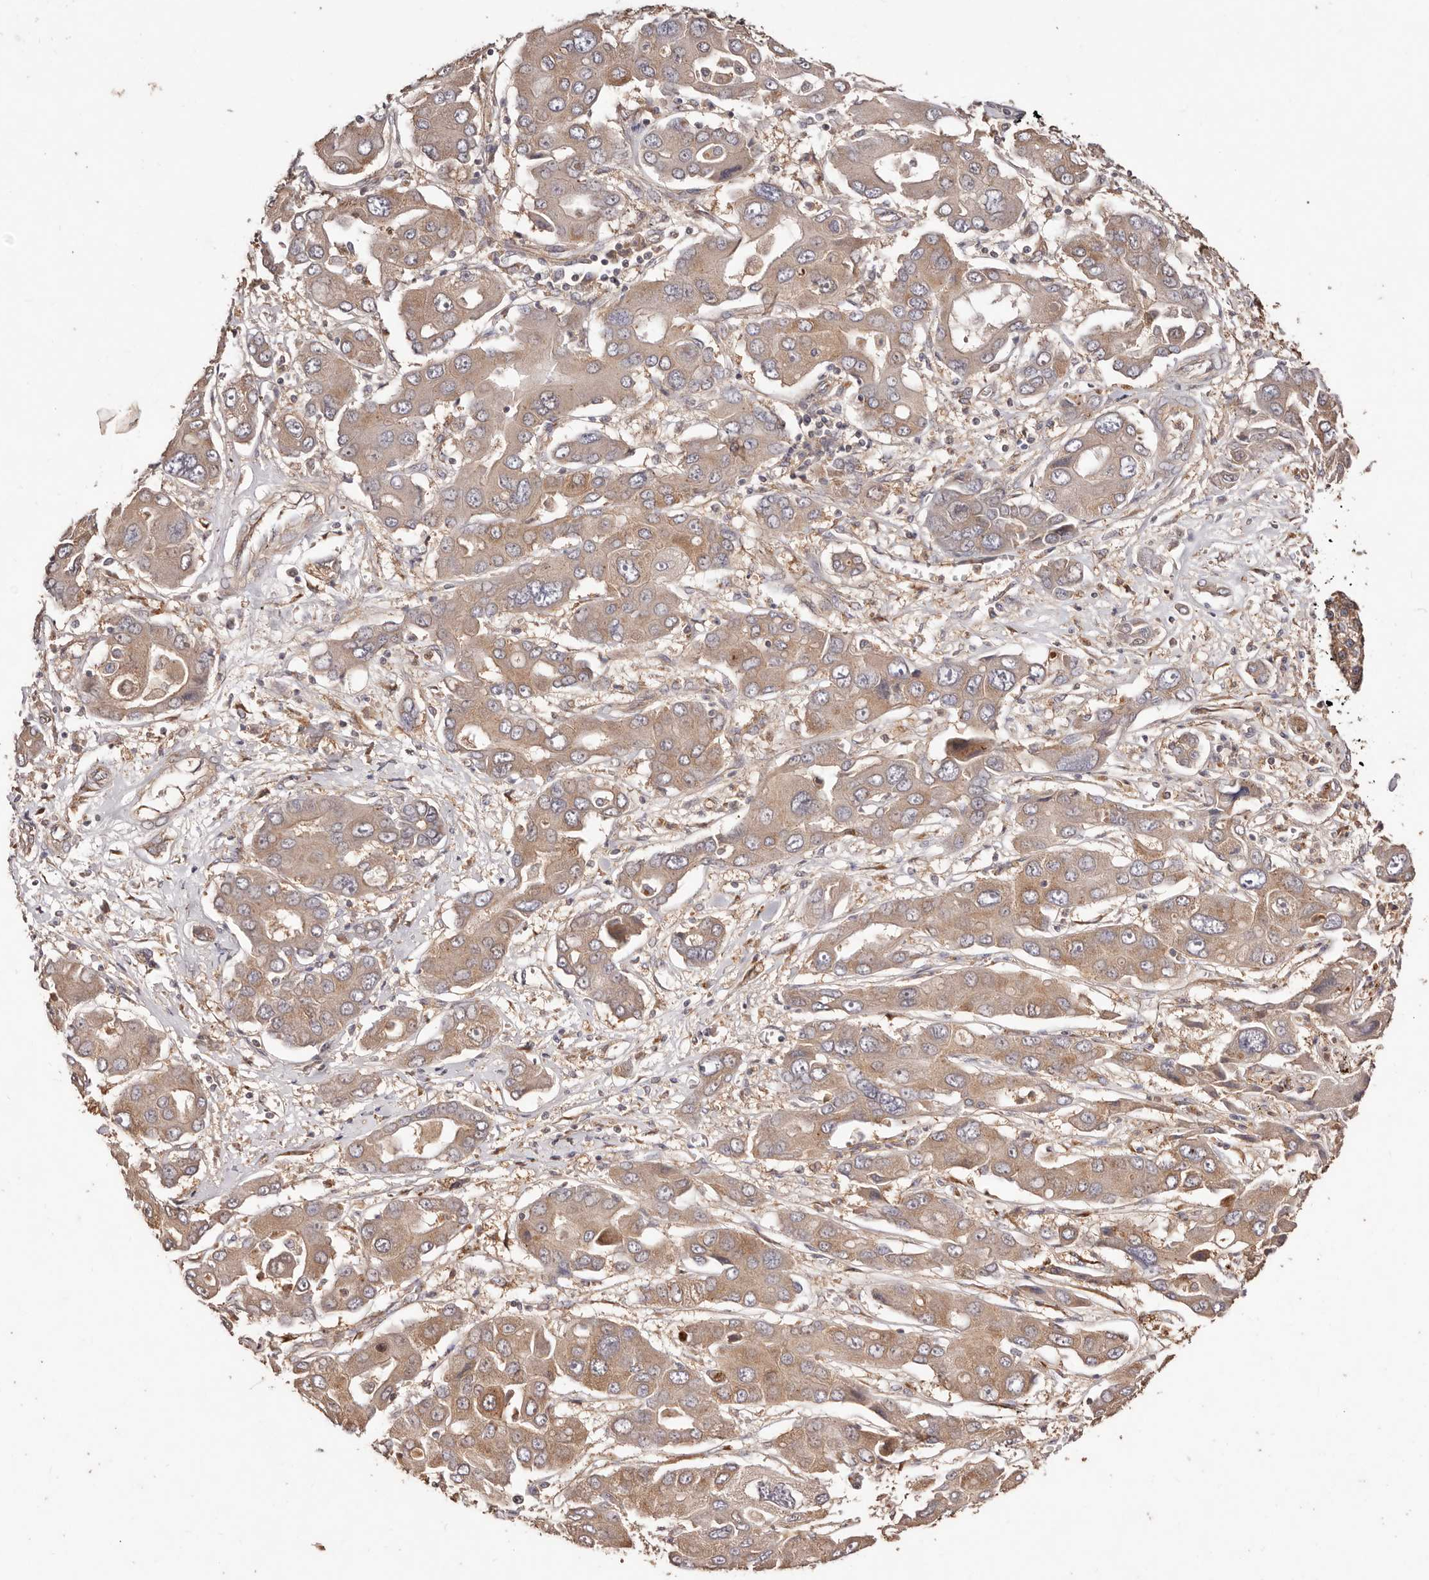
{"staining": {"intensity": "weak", "quantity": "<25%", "location": "cytoplasmic/membranous"}, "tissue": "liver cancer", "cell_type": "Tumor cells", "image_type": "cancer", "snomed": [{"axis": "morphology", "description": "Cholangiocarcinoma"}, {"axis": "topography", "description": "Liver"}], "caption": "Immunohistochemistry of human liver cancer (cholangiocarcinoma) exhibits no staining in tumor cells.", "gene": "CCL14", "patient": {"sex": "male", "age": 67}}